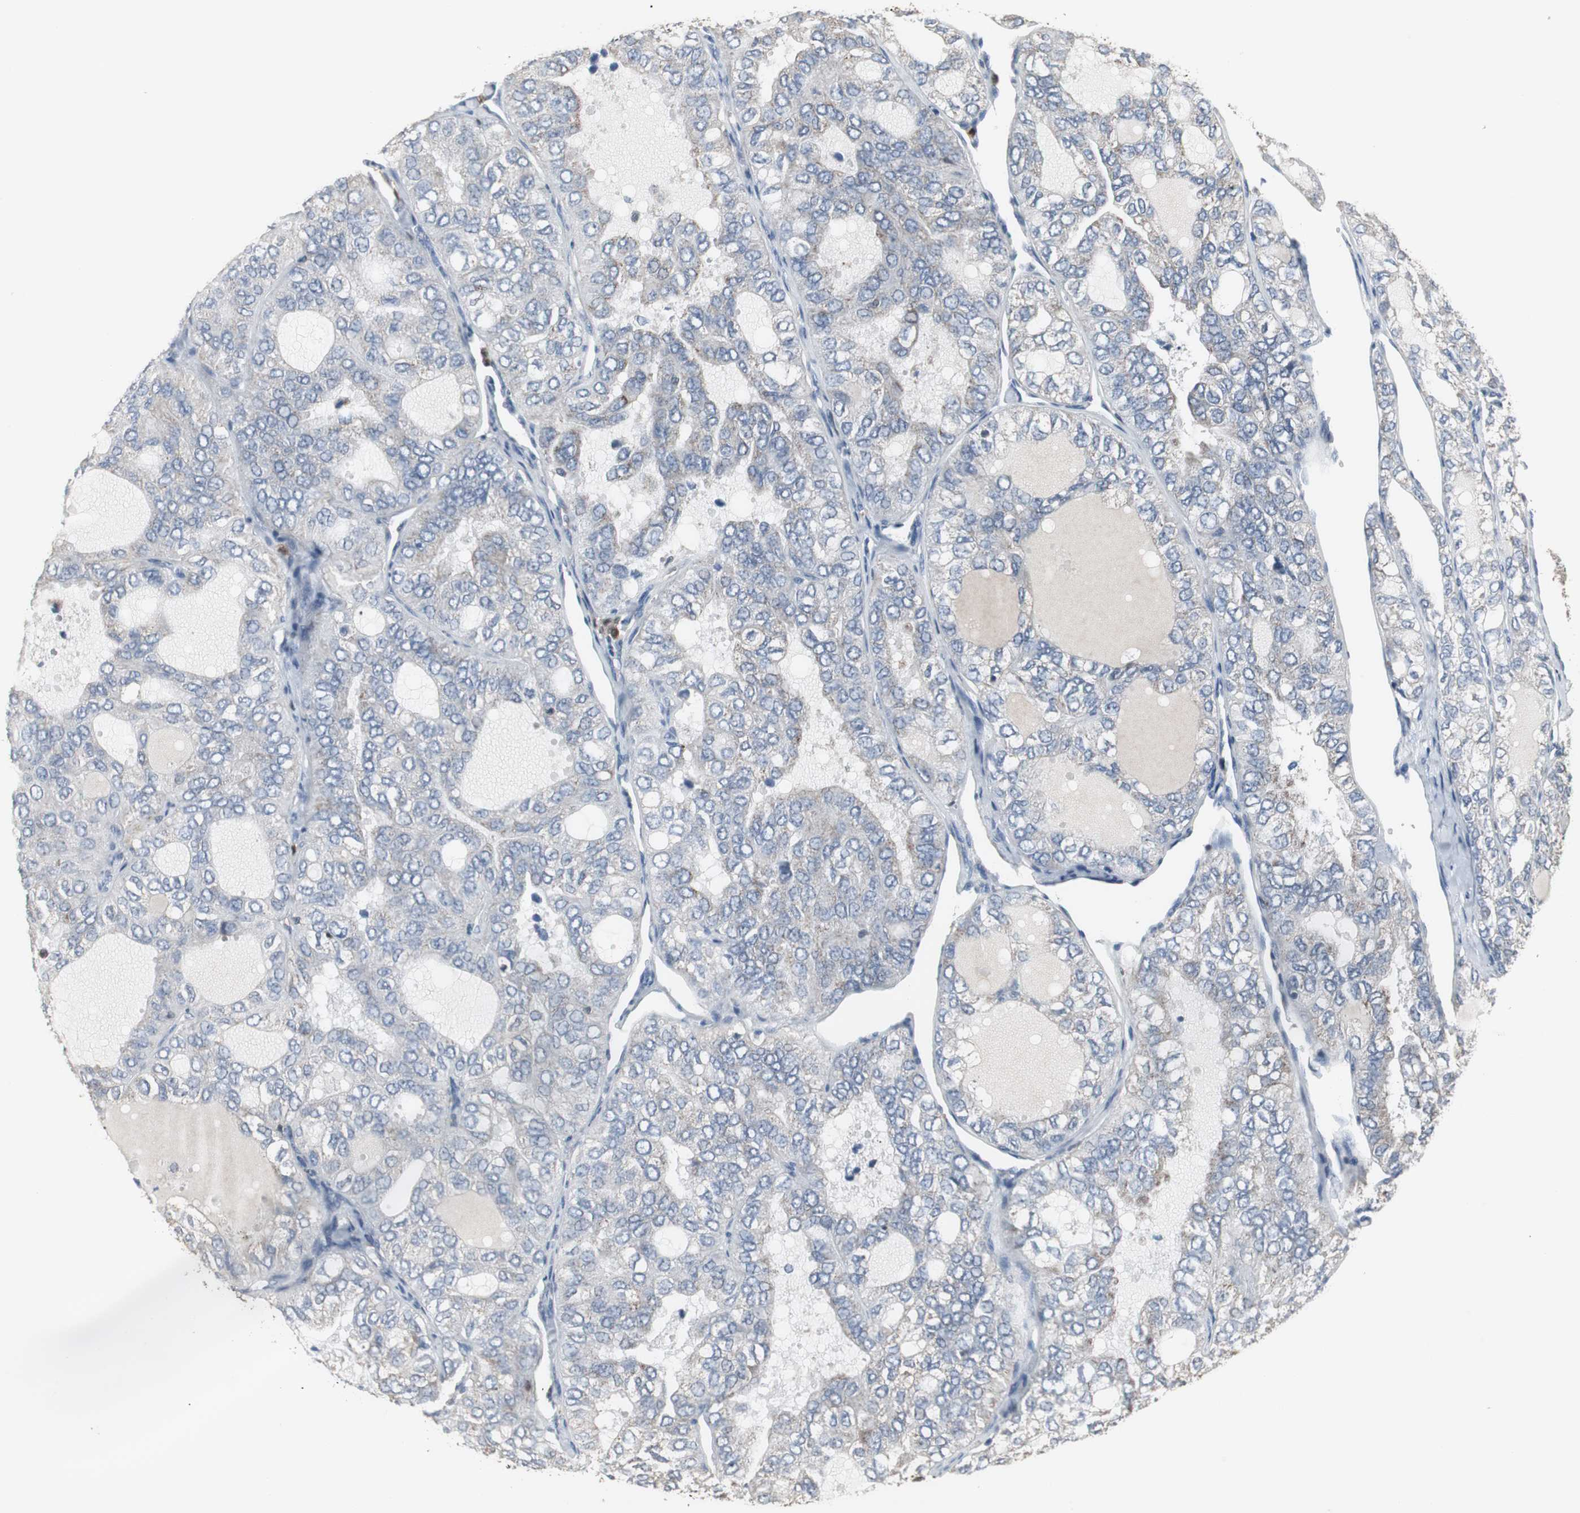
{"staining": {"intensity": "negative", "quantity": "none", "location": "none"}, "tissue": "thyroid cancer", "cell_type": "Tumor cells", "image_type": "cancer", "snomed": [{"axis": "morphology", "description": "Follicular adenoma carcinoma, NOS"}, {"axis": "topography", "description": "Thyroid gland"}], "caption": "Immunohistochemical staining of human thyroid cancer exhibits no significant staining in tumor cells.", "gene": "NCF2", "patient": {"sex": "male", "age": 75}}